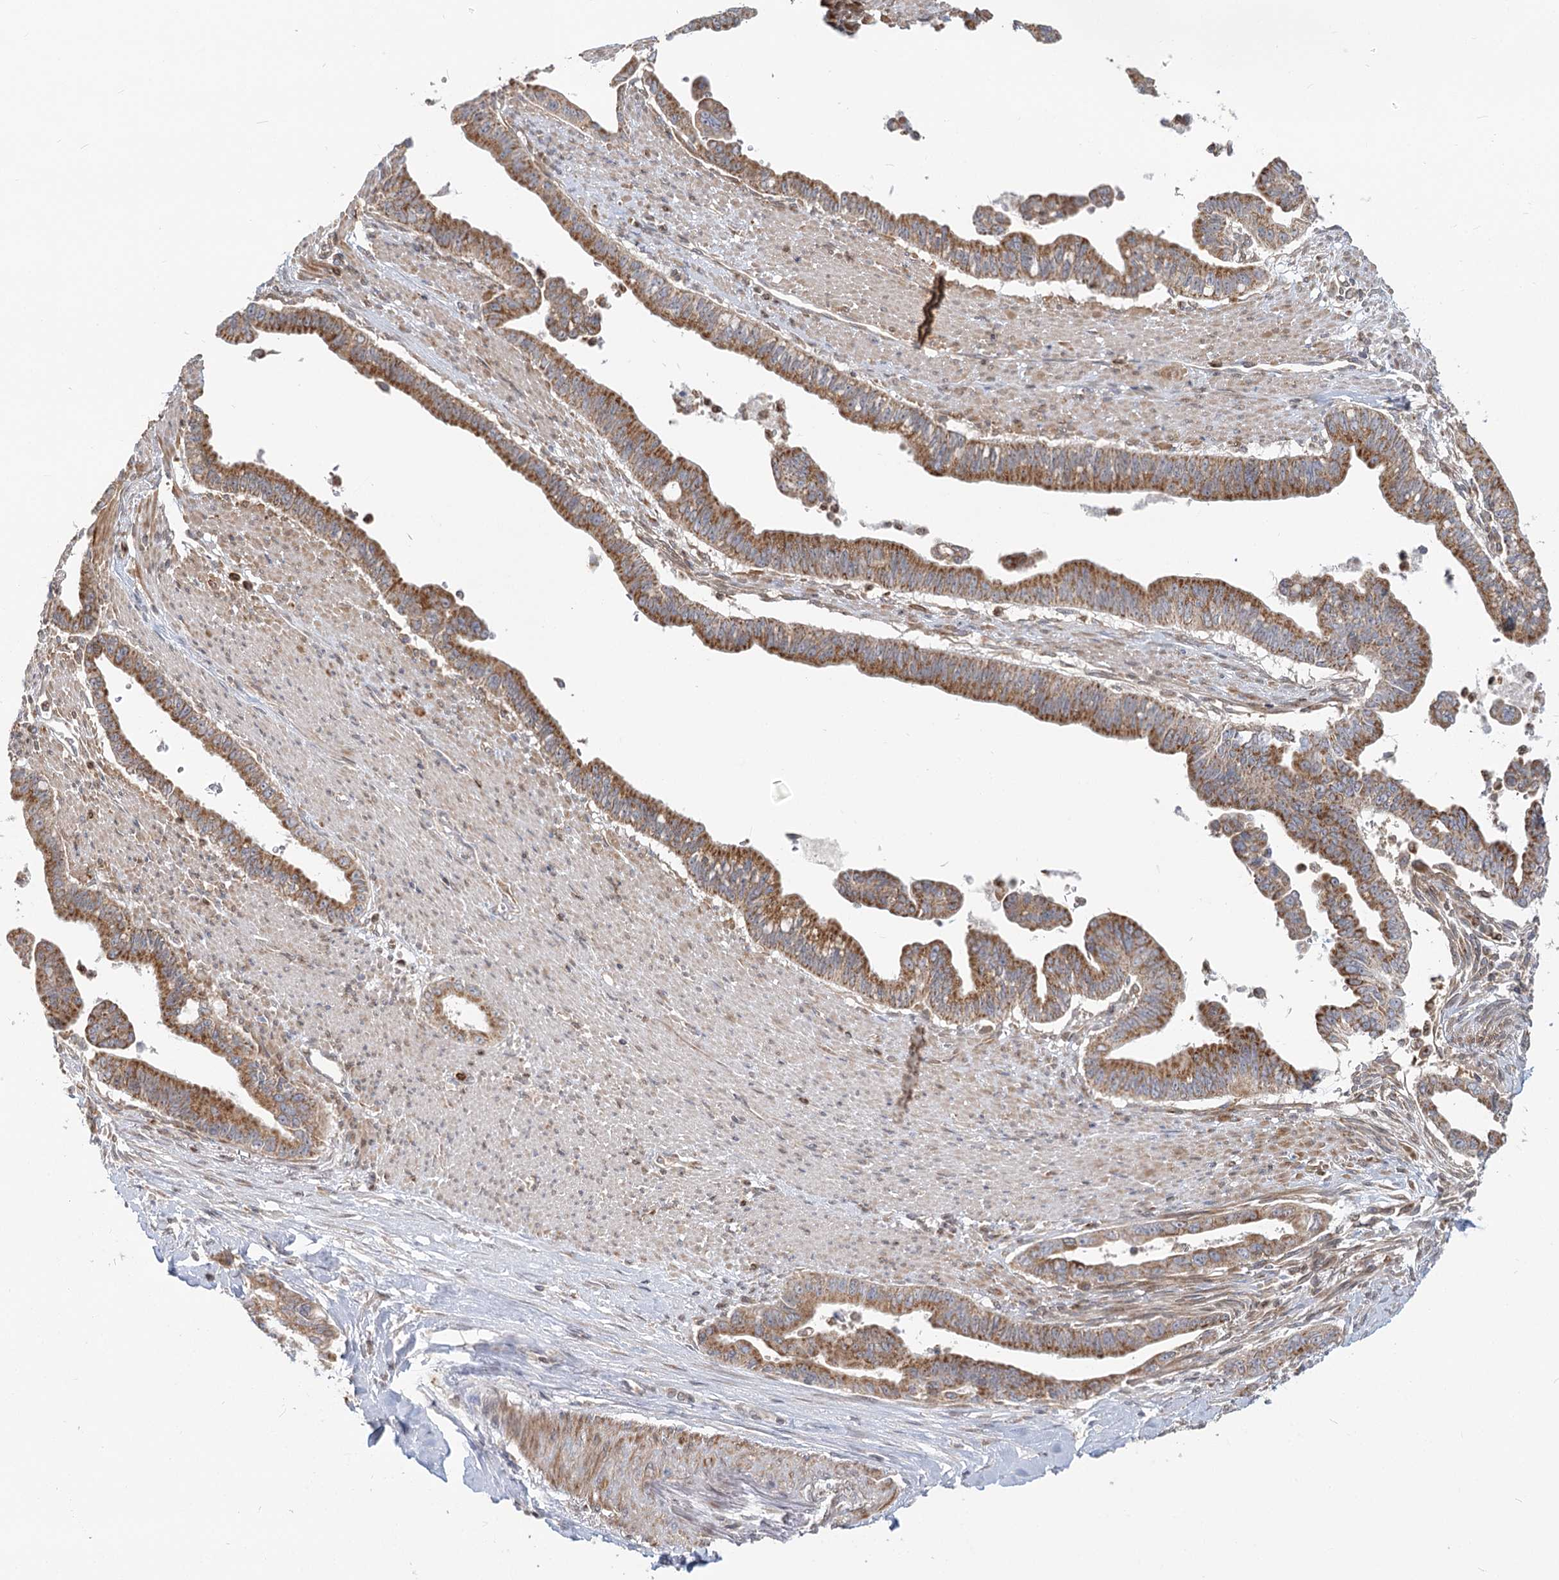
{"staining": {"intensity": "moderate", "quantity": ">75%", "location": "cytoplasmic/membranous"}, "tissue": "pancreatic cancer", "cell_type": "Tumor cells", "image_type": "cancer", "snomed": [{"axis": "morphology", "description": "Adenocarcinoma, NOS"}, {"axis": "topography", "description": "Pancreas"}], "caption": "Immunohistochemistry of human adenocarcinoma (pancreatic) demonstrates medium levels of moderate cytoplasmic/membranous expression in about >75% of tumor cells.", "gene": "MTMR3", "patient": {"sex": "male", "age": 70}}